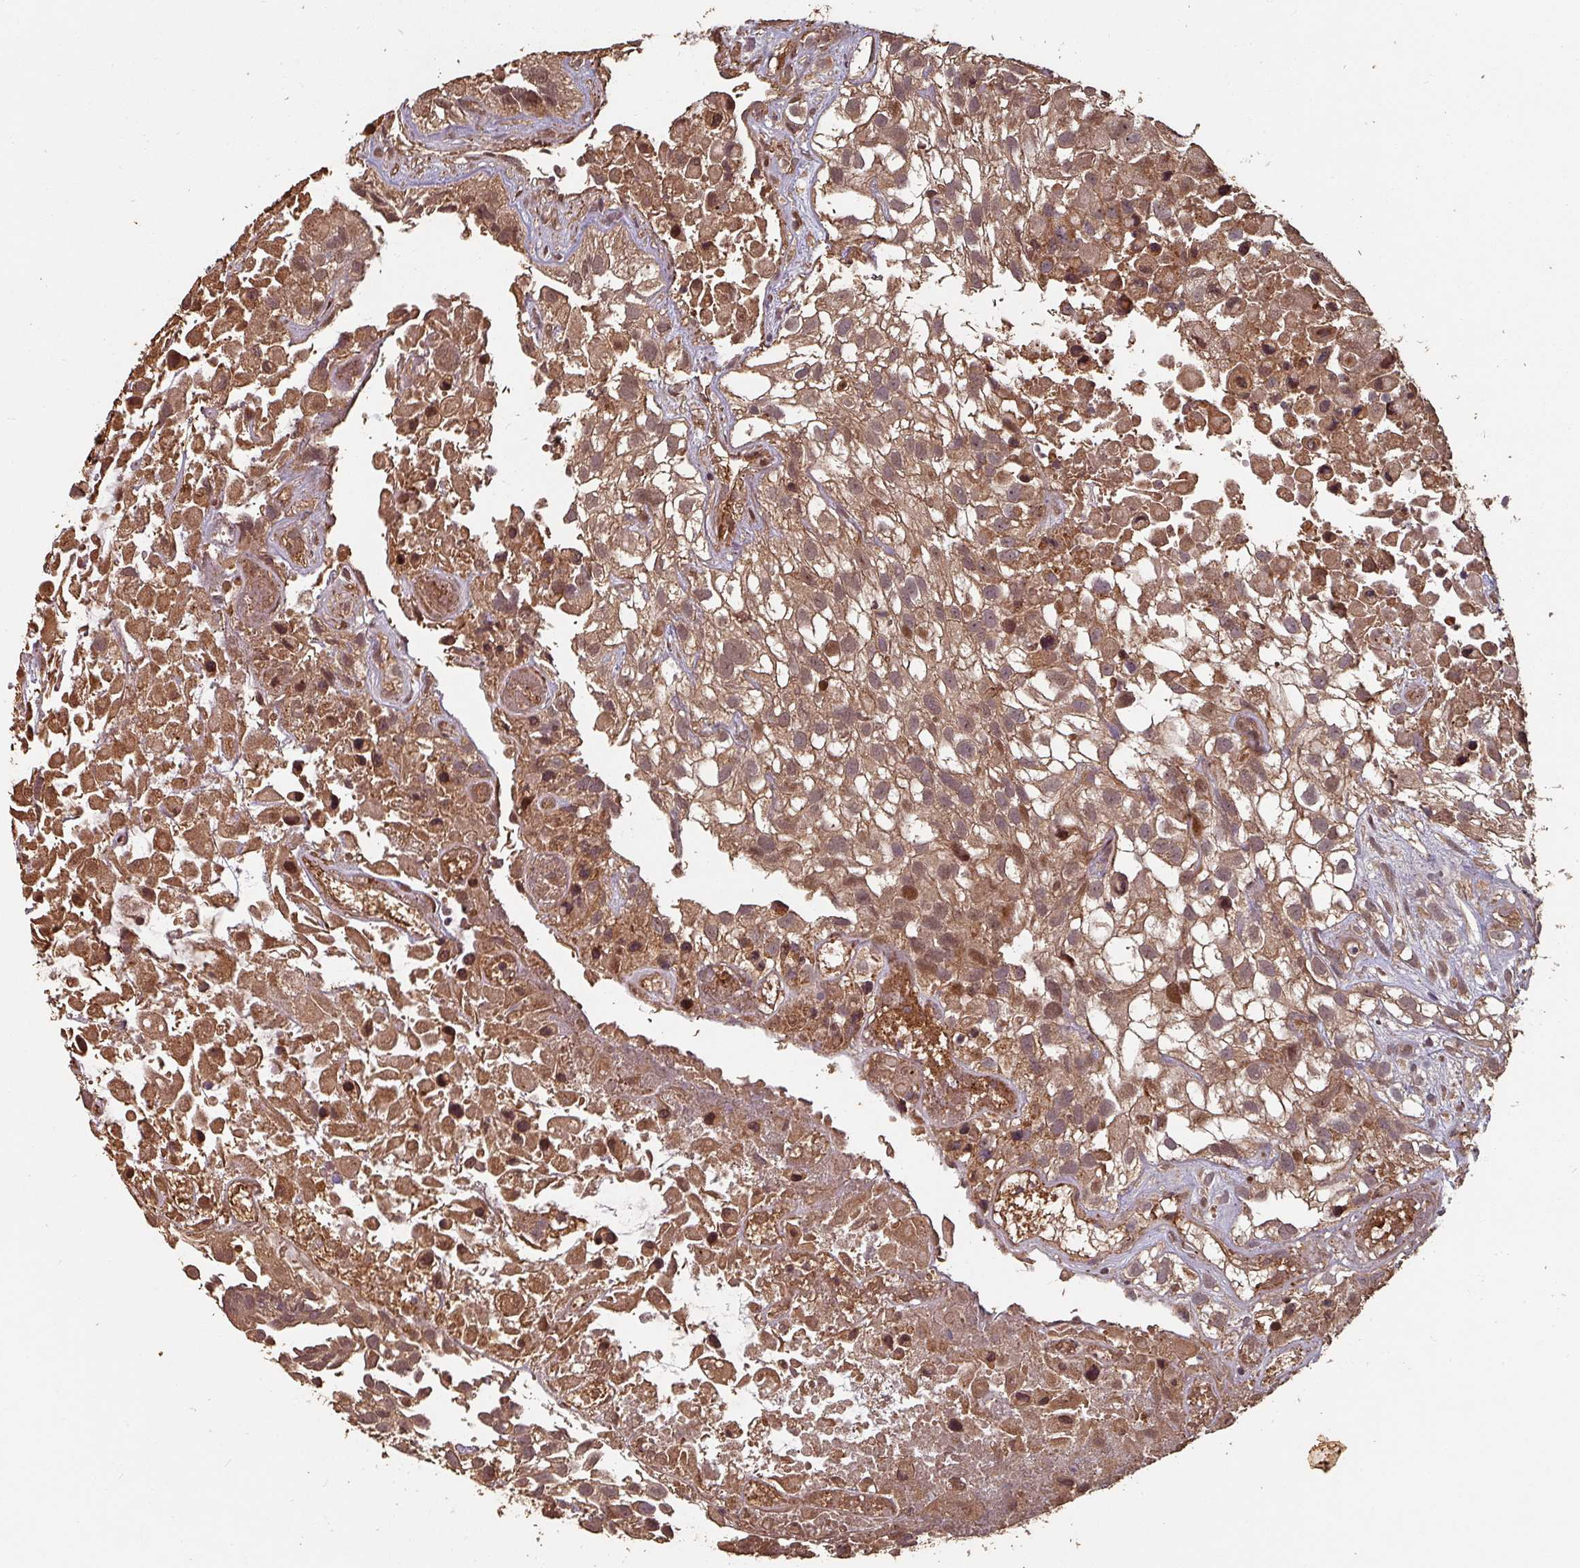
{"staining": {"intensity": "moderate", "quantity": ">75%", "location": "cytoplasmic/membranous,nuclear"}, "tissue": "urothelial cancer", "cell_type": "Tumor cells", "image_type": "cancer", "snomed": [{"axis": "morphology", "description": "Urothelial carcinoma, High grade"}, {"axis": "topography", "description": "Urinary bladder"}], "caption": "The immunohistochemical stain shows moderate cytoplasmic/membranous and nuclear expression in tumor cells of urothelial cancer tissue.", "gene": "EID1", "patient": {"sex": "male", "age": 56}}